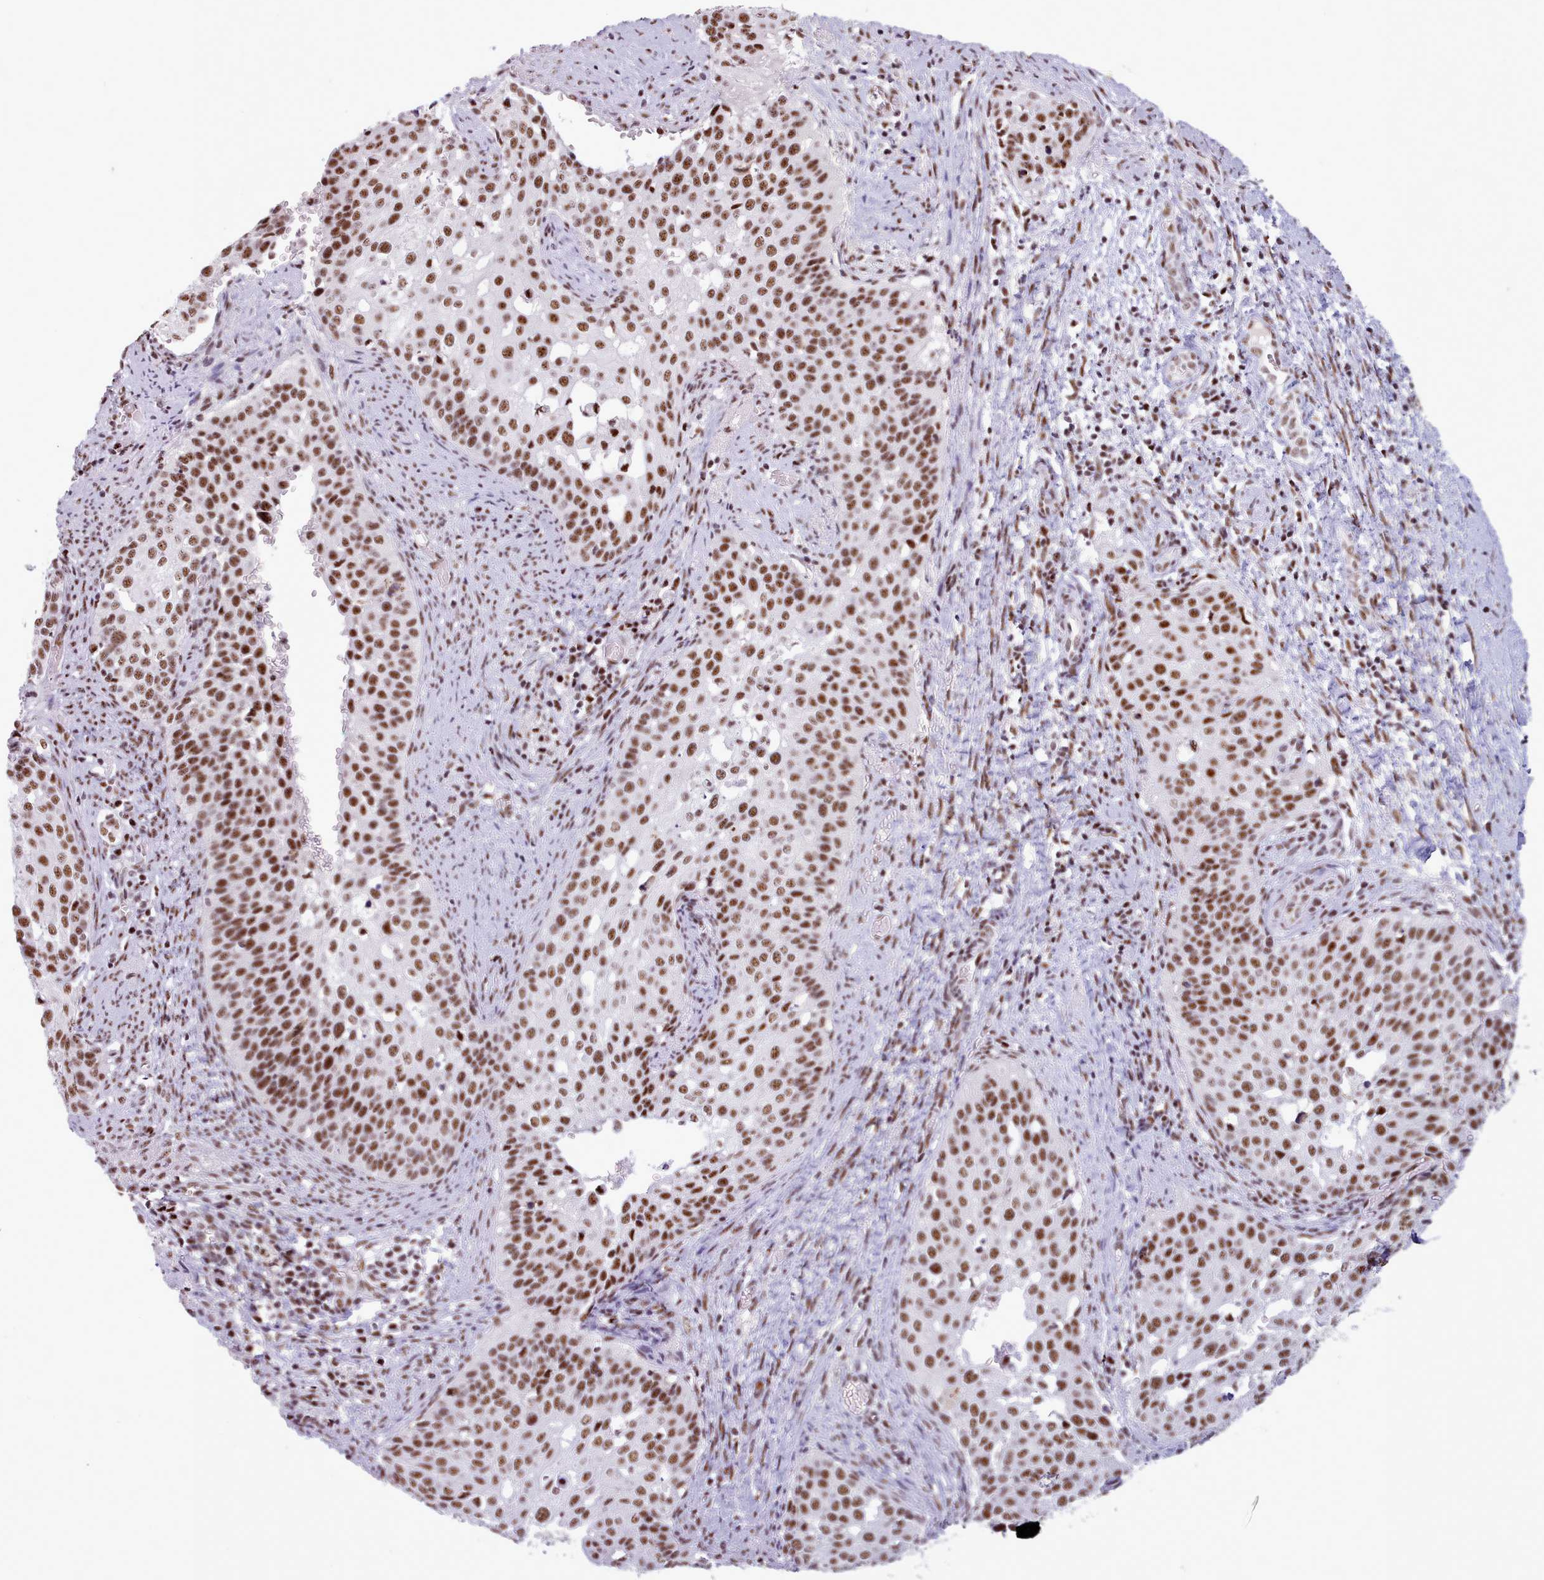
{"staining": {"intensity": "moderate", "quantity": ">75%", "location": "nuclear"}, "tissue": "cervical cancer", "cell_type": "Tumor cells", "image_type": "cancer", "snomed": [{"axis": "morphology", "description": "Squamous cell carcinoma, NOS"}, {"axis": "topography", "description": "Cervix"}], "caption": "A brown stain shows moderate nuclear staining of a protein in human cervical squamous cell carcinoma tumor cells.", "gene": "TMEM35B", "patient": {"sex": "female", "age": 44}}